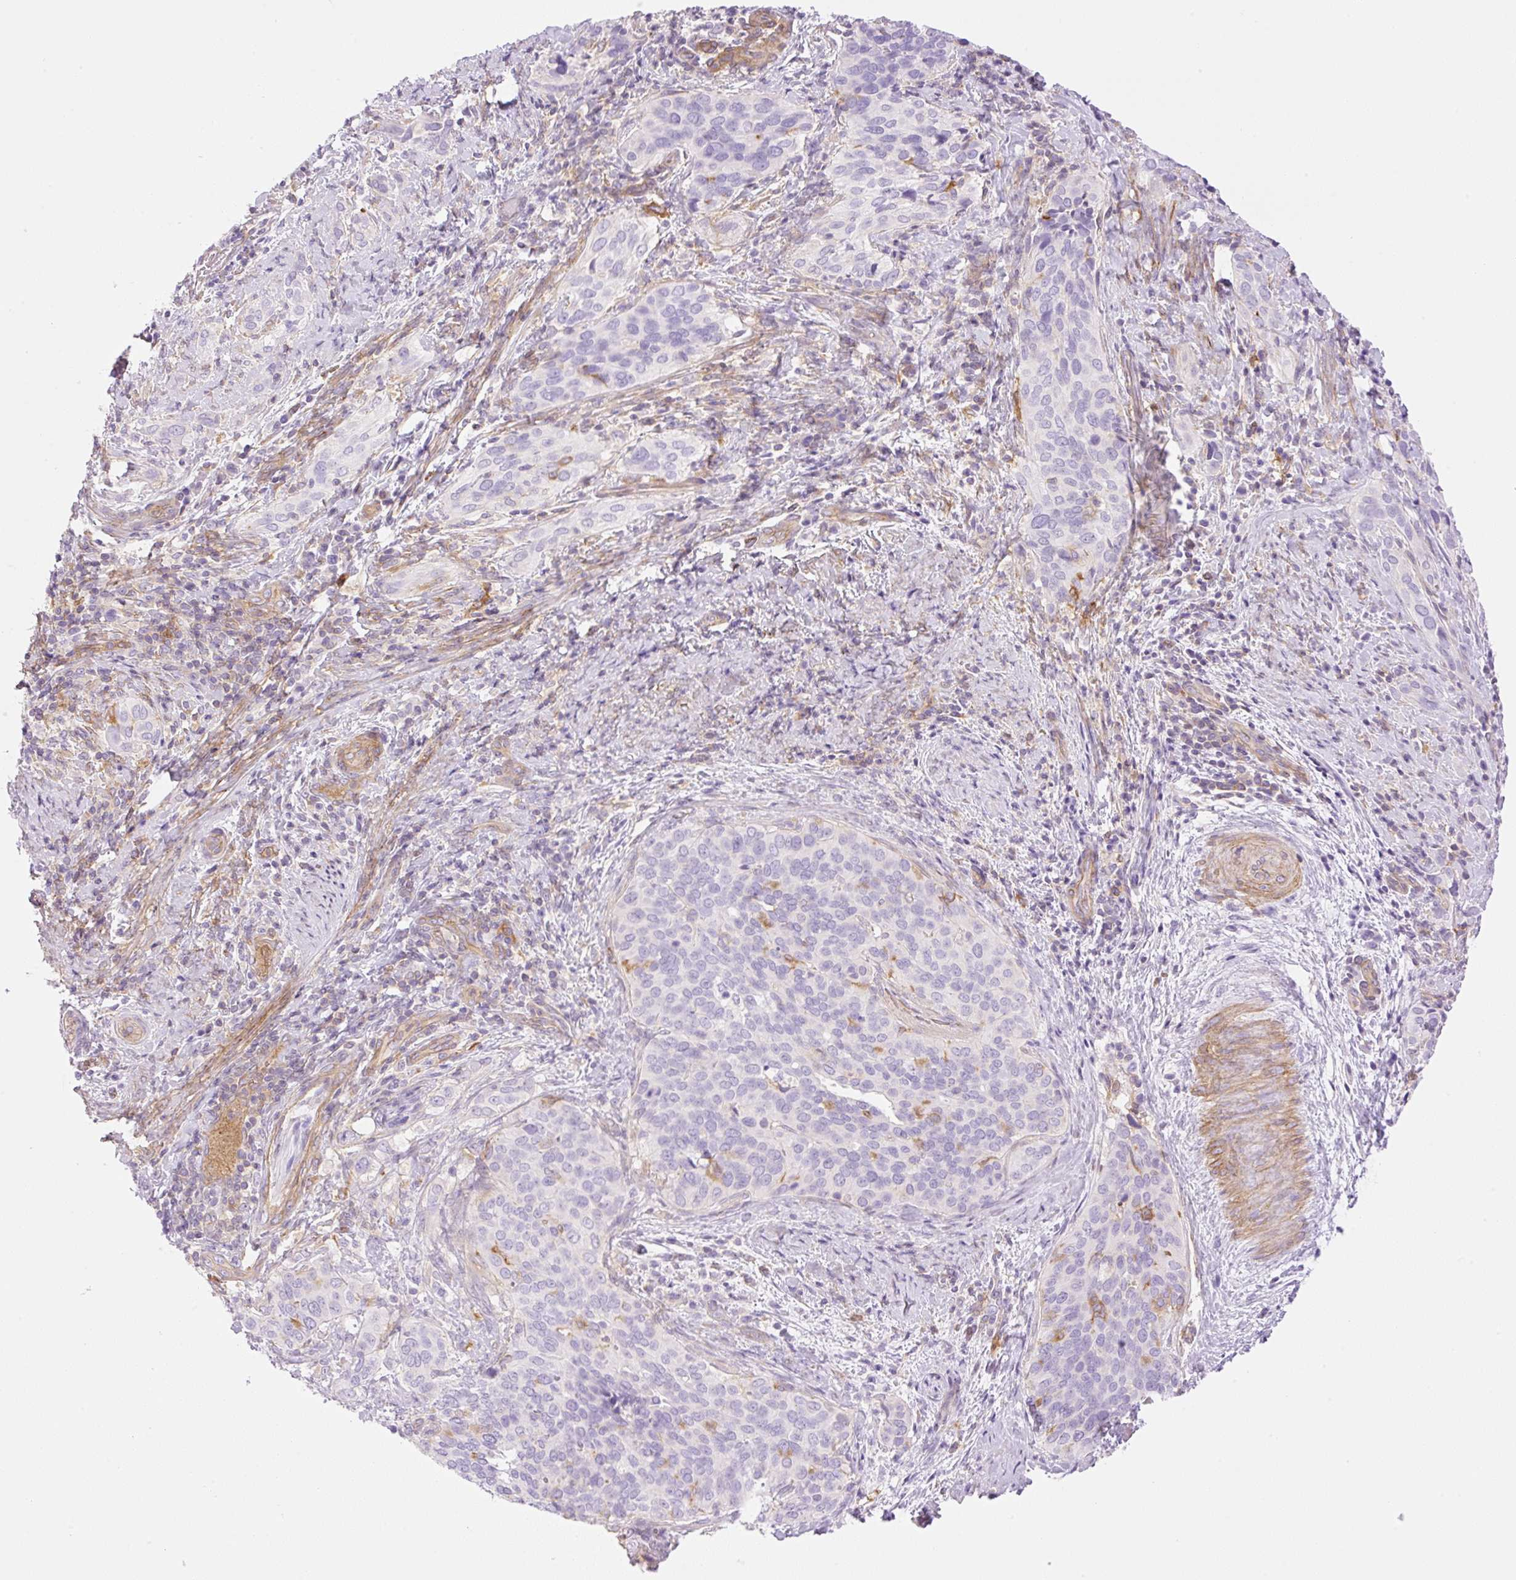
{"staining": {"intensity": "negative", "quantity": "none", "location": "none"}, "tissue": "cervical cancer", "cell_type": "Tumor cells", "image_type": "cancer", "snomed": [{"axis": "morphology", "description": "Squamous cell carcinoma, NOS"}, {"axis": "topography", "description": "Cervix"}], "caption": "DAB immunohistochemical staining of cervical cancer (squamous cell carcinoma) reveals no significant positivity in tumor cells.", "gene": "EHD3", "patient": {"sex": "female", "age": 38}}